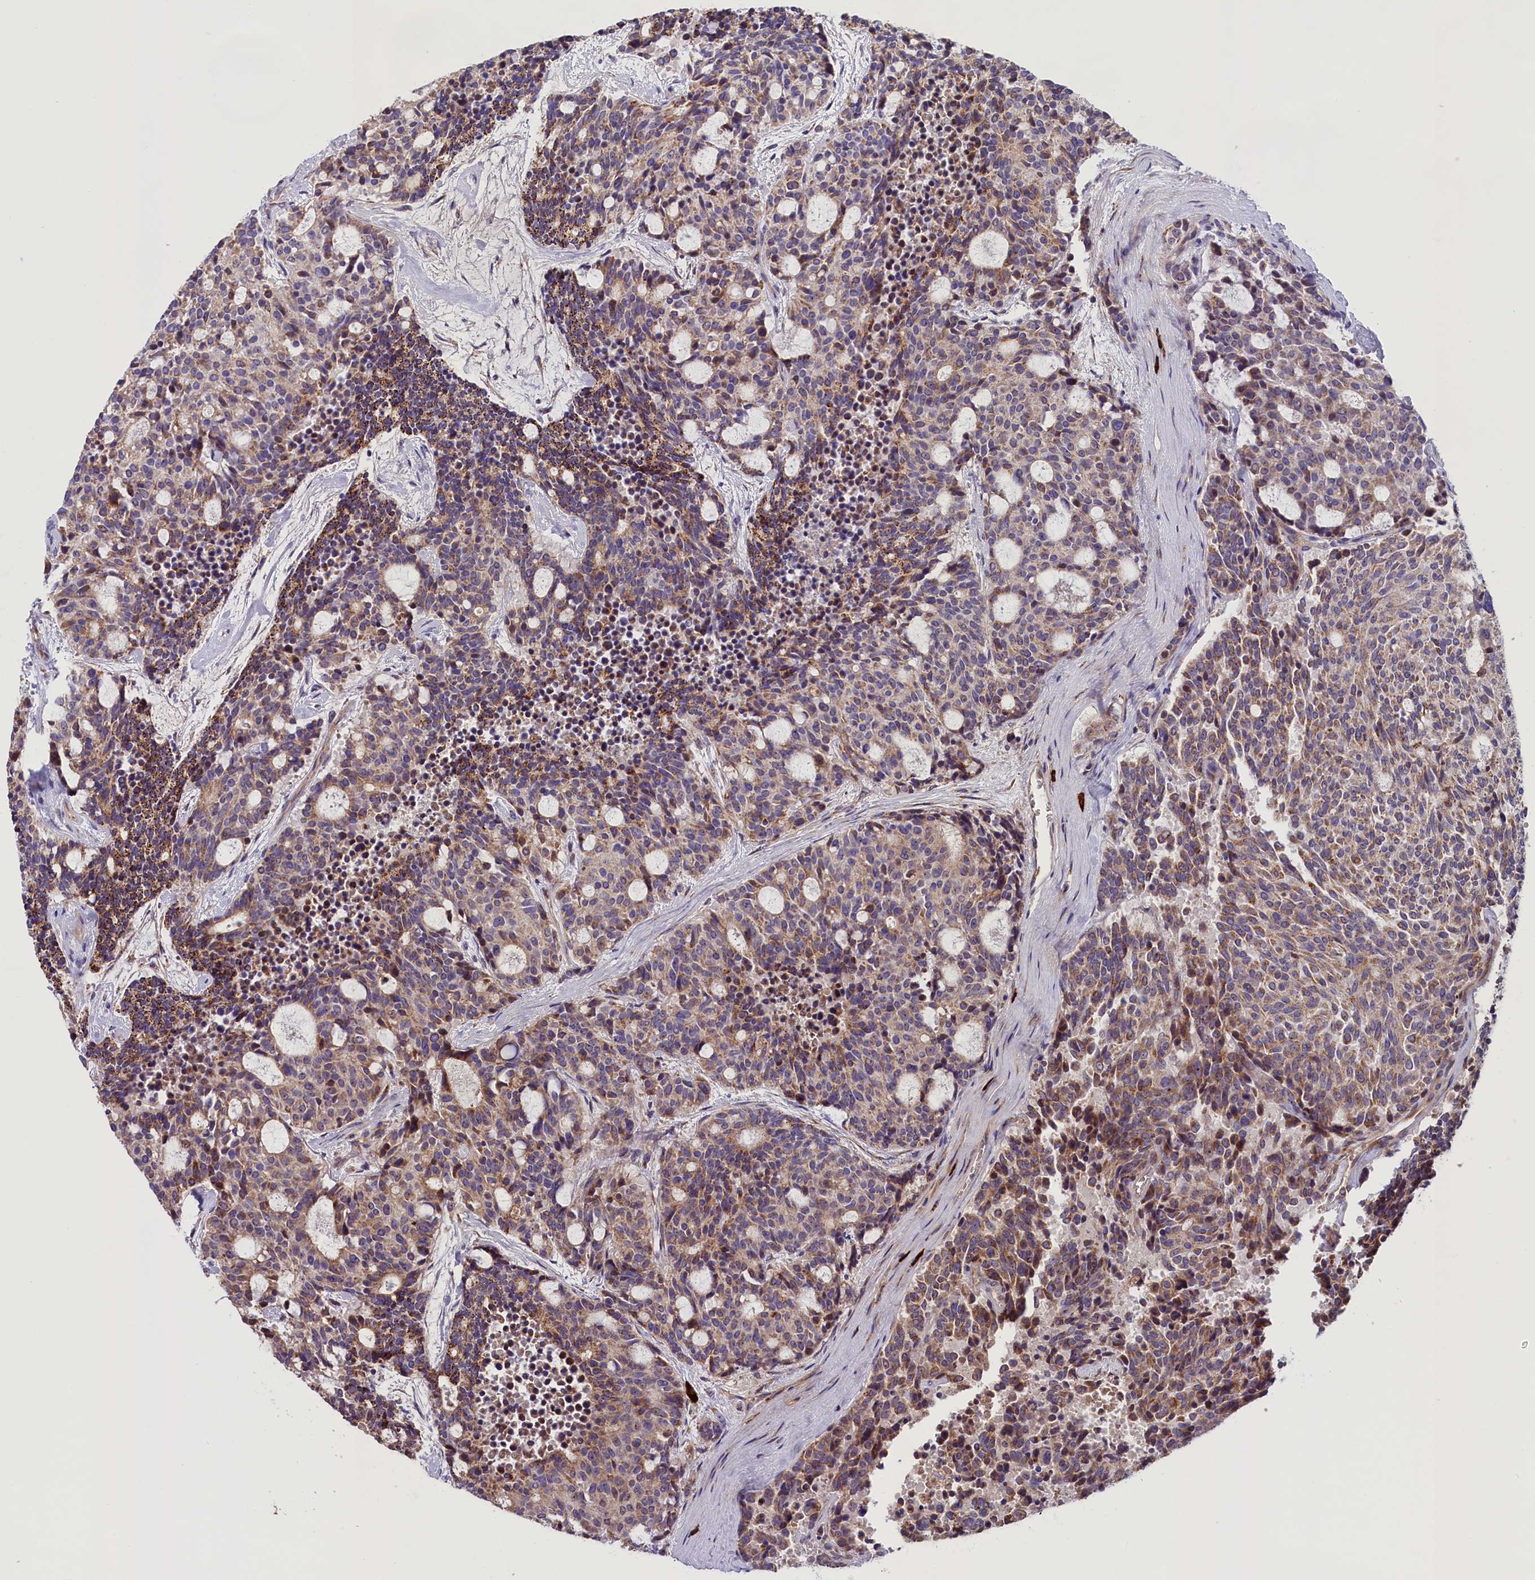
{"staining": {"intensity": "moderate", "quantity": ">75%", "location": "cytoplasmic/membranous"}, "tissue": "carcinoid", "cell_type": "Tumor cells", "image_type": "cancer", "snomed": [{"axis": "morphology", "description": "Carcinoid, malignant, NOS"}, {"axis": "topography", "description": "Pancreas"}], "caption": "Brown immunohistochemical staining in carcinoid (malignant) reveals moderate cytoplasmic/membranous positivity in approximately >75% of tumor cells. (DAB (3,3'-diaminobenzidine) IHC, brown staining for protein, blue staining for nuclei).", "gene": "FRY", "patient": {"sex": "female", "age": 54}}